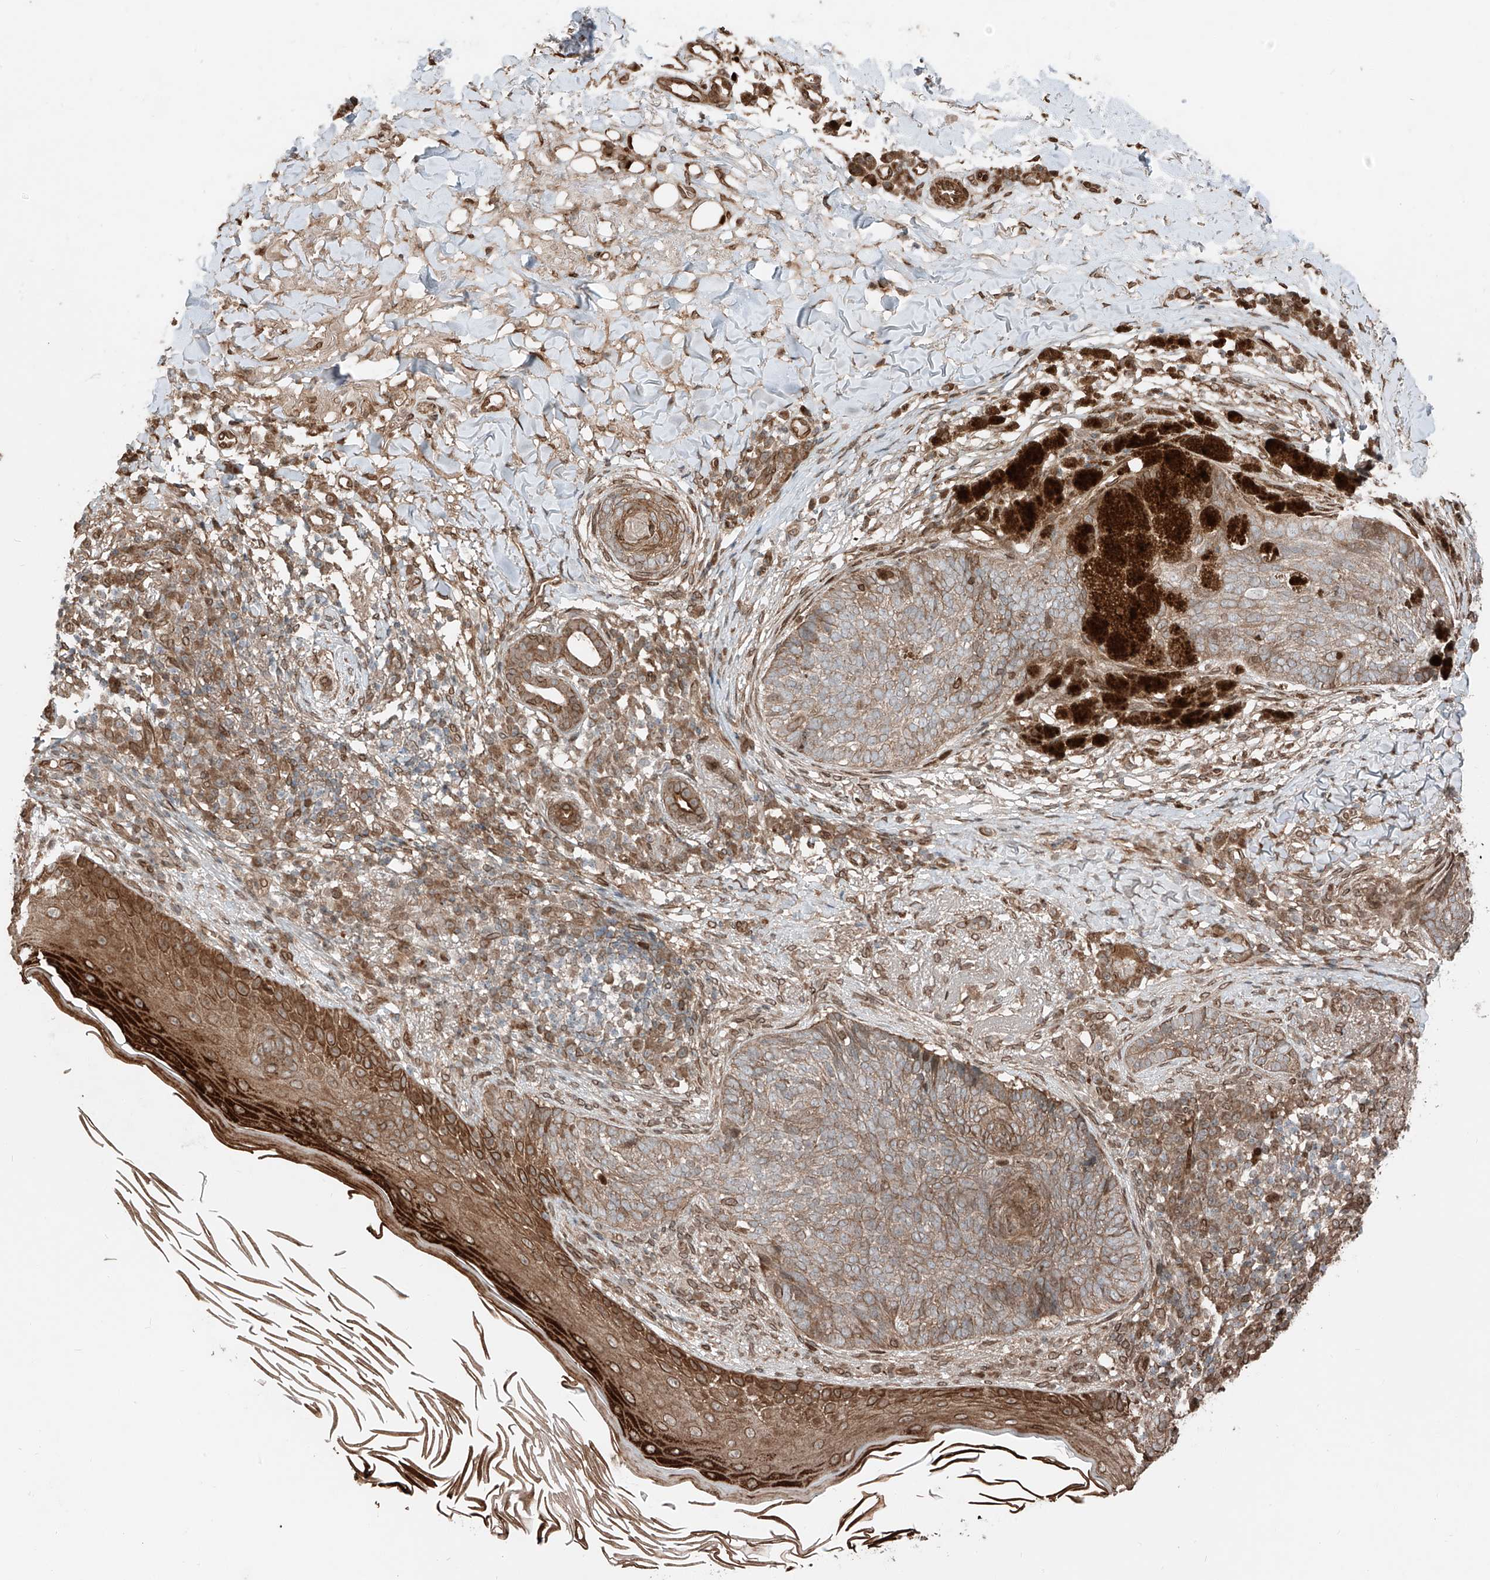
{"staining": {"intensity": "moderate", "quantity": ">75%", "location": "cytoplasmic/membranous"}, "tissue": "skin cancer", "cell_type": "Tumor cells", "image_type": "cancer", "snomed": [{"axis": "morphology", "description": "Basal cell carcinoma"}, {"axis": "topography", "description": "Skin"}], "caption": "Skin cancer stained for a protein shows moderate cytoplasmic/membranous positivity in tumor cells.", "gene": "CEP162", "patient": {"sex": "male", "age": 85}}